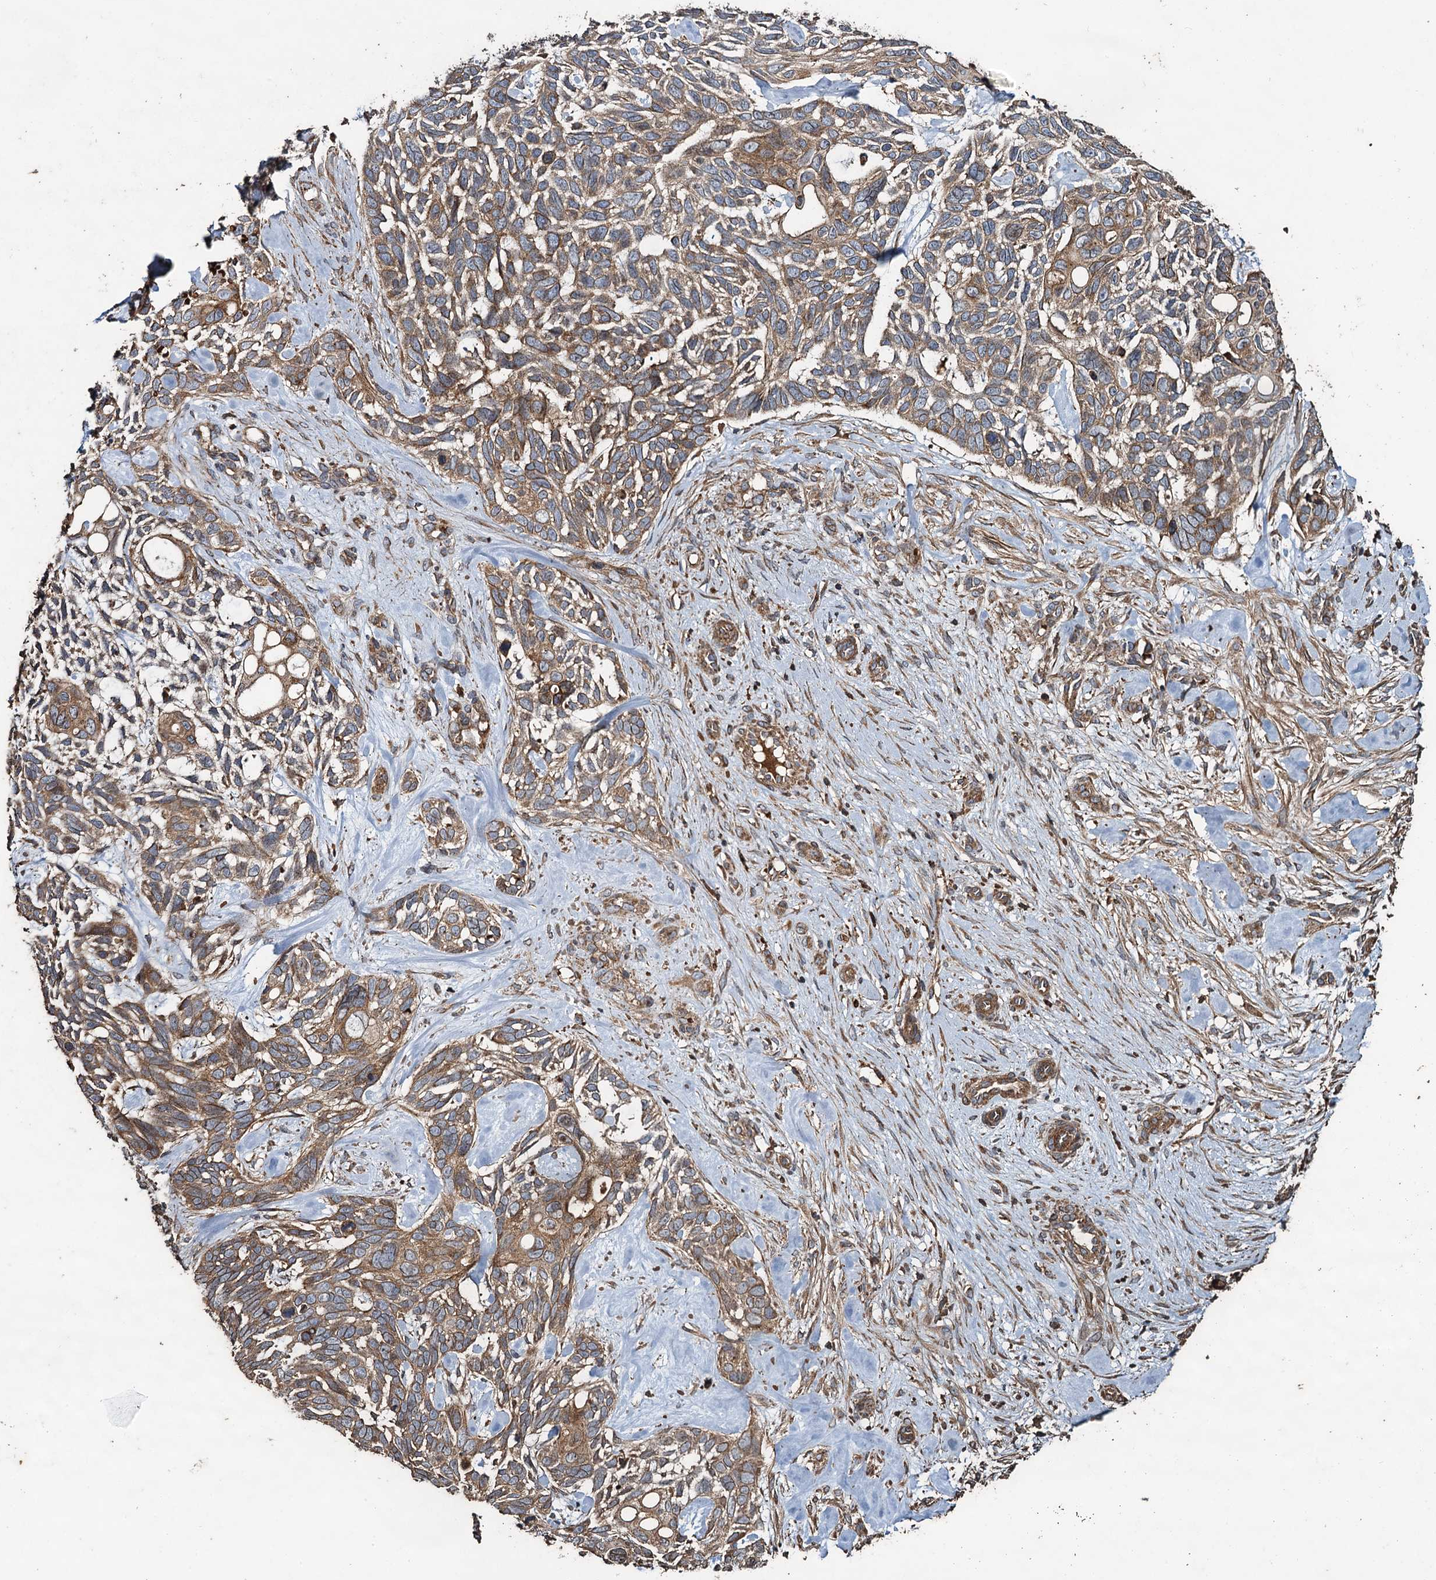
{"staining": {"intensity": "weak", "quantity": ">75%", "location": "cytoplasmic/membranous"}, "tissue": "skin cancer", "cell_type": "Tumor cells", "image_type": "cancer", "snomed": [{"axis": "morphology", "description": "Basal cell carcinoma"}, {"axis": "topography", "description": "Skin"}], "caption": "Skin cancer (basal cell carcinoma) tissue demonstrates weak cytoplasmic/membranous staining in about >75% of tumor cells Using DAB (brown) and hematoxylin (blue) stains, captured at high magnification using brightfield microscopy.", "gene": "NOTCH2NLA", "patient": {"sex": "male", "age": 88}}